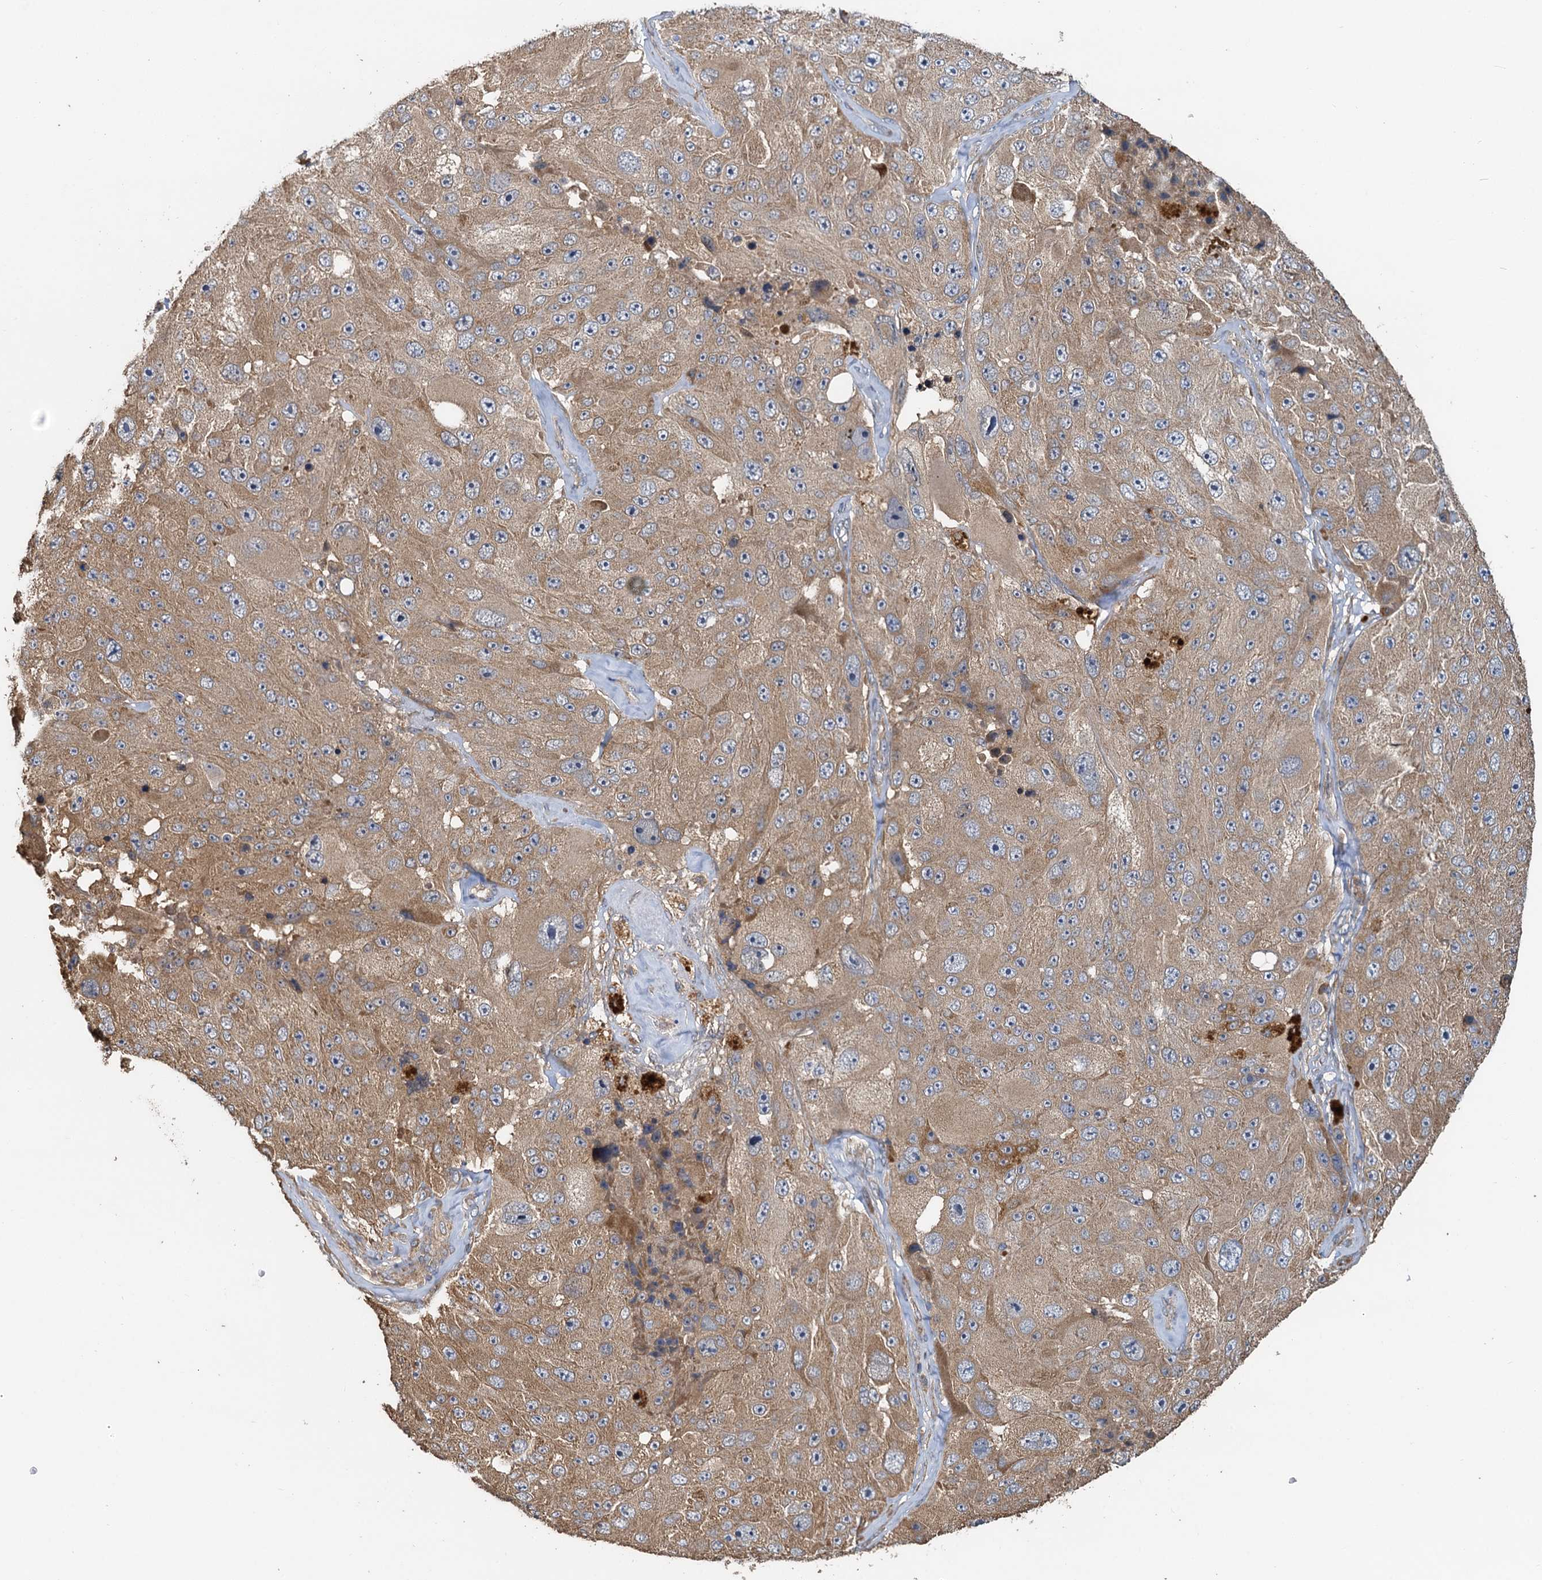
{"staining": {"intensity": "moderate", "quantity": ">75%", "location": "cytoplasmic/membranous"}, "tissue": "melanoma", "cell_type": "Tumor cells", "image_type": "cancer", "snomed": [{"axis": "morphology", "description": "Malignant melanoma, Metastatic site"}, {"axis": "topography", "description": "Lymph node"}], "caption": "A high-resolution photomicrograph shows immunohistochemistry (IHC) staining of malignant melanoma (metastatic site), which exhibits moderate cytoplasmic/membranous expression in about >75% of tumor cells. The staining is performed using DAB brown chromogen to label protein expression. The nuclei are counter-stained blue using hematoxylin.", "gene": "HYI", "patient": {"sex": "male", "age": 62}}